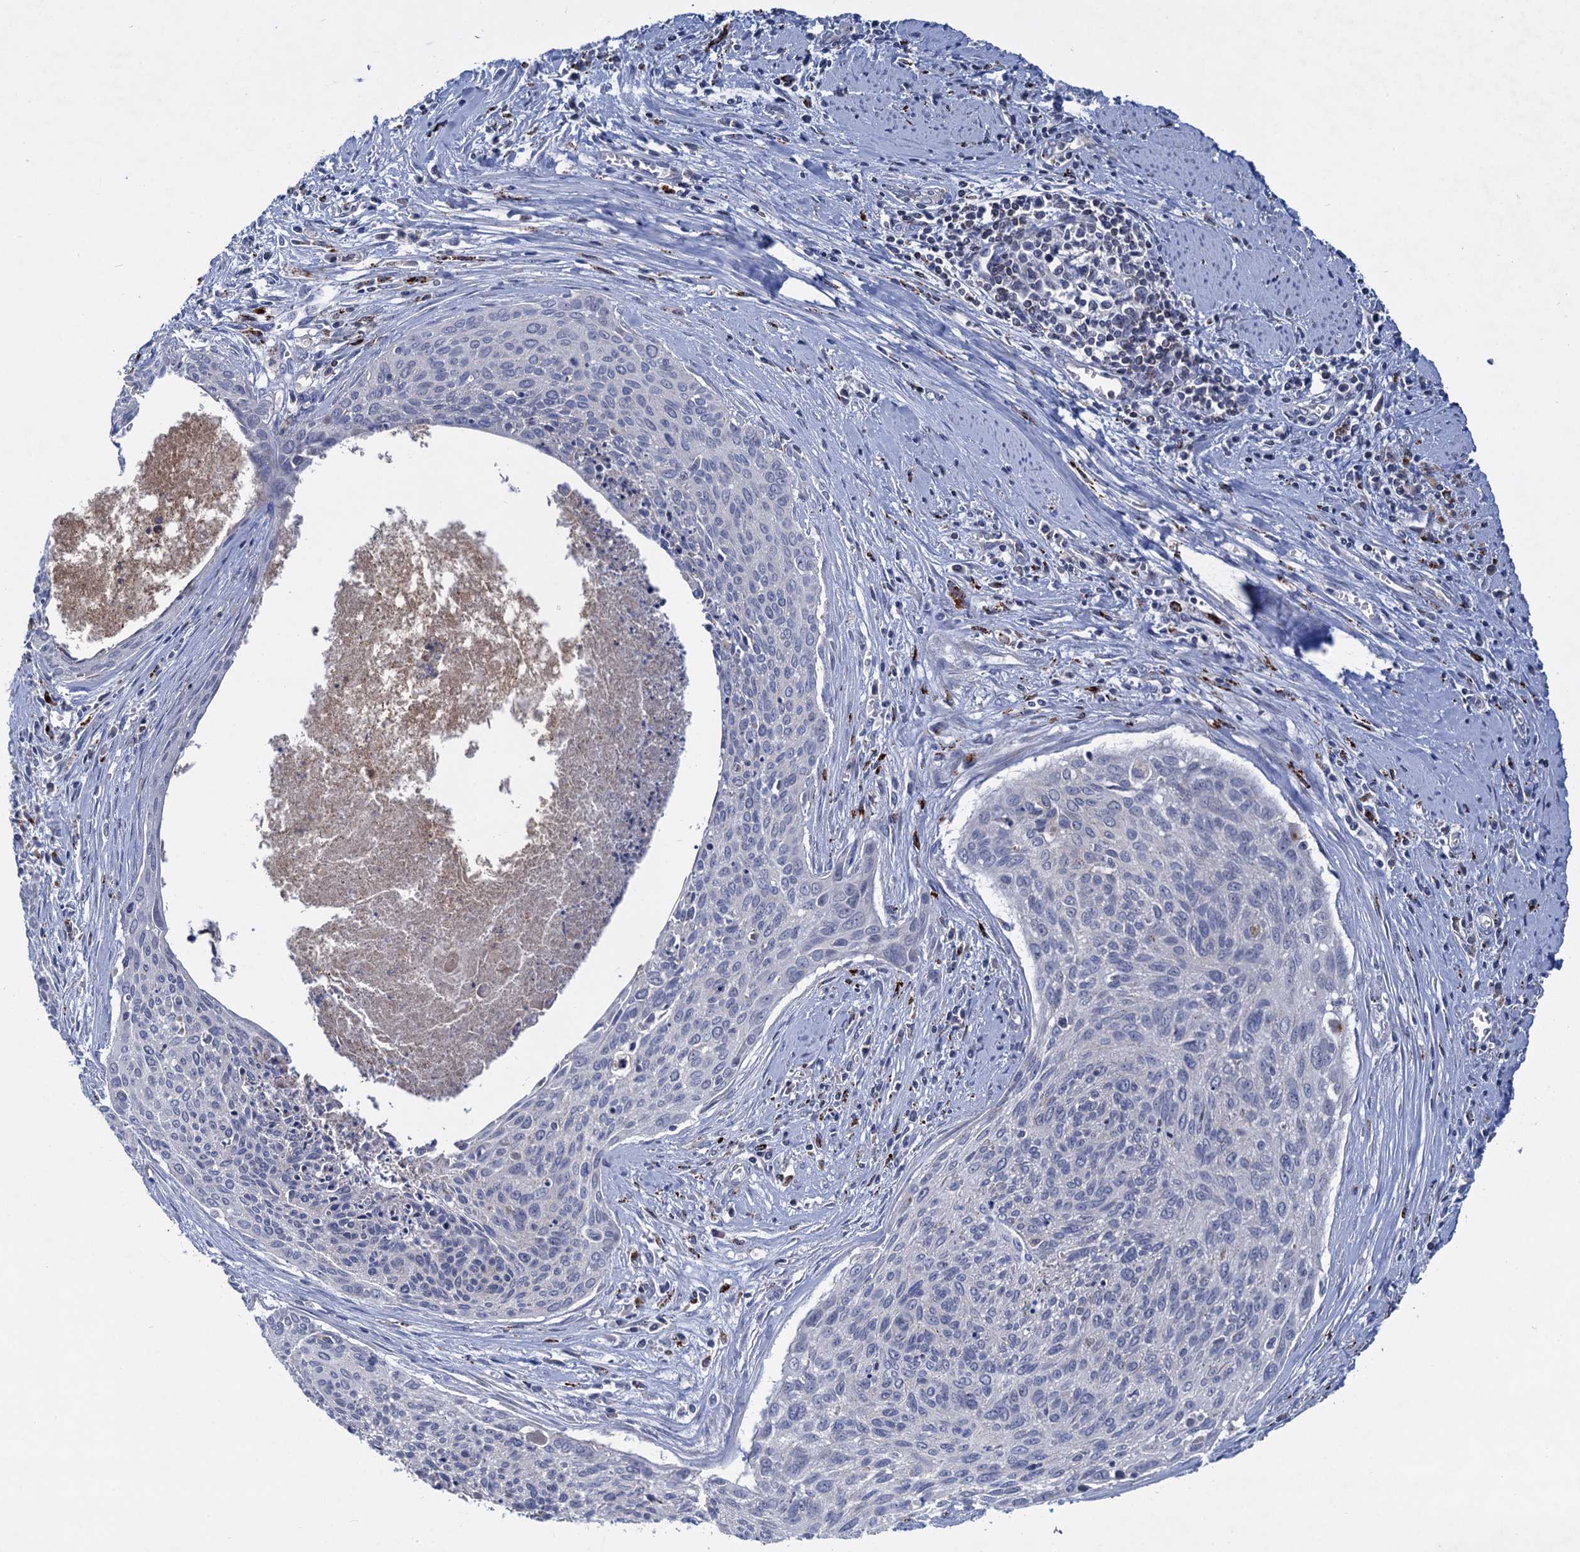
{"staining": {"intensity": "negative", "quantity": "none", "location": "none"}, "tissue": "cervical cancer", "cell_type": "Tumor cells", "image_type": "cancer", "snomed": [{"axis": "morphology", "description": "Squamous cell carcinoma, NOS"}, {"axis": "topography", "description": "Cervix"}], "caption": "This is an immunohistochemistry (IHC) image of squamous cell carcinoma (cervical). There is no staining in tumor cells.", "gene": "ANKS3", "patient": {"sex": "female", "age": 55}}